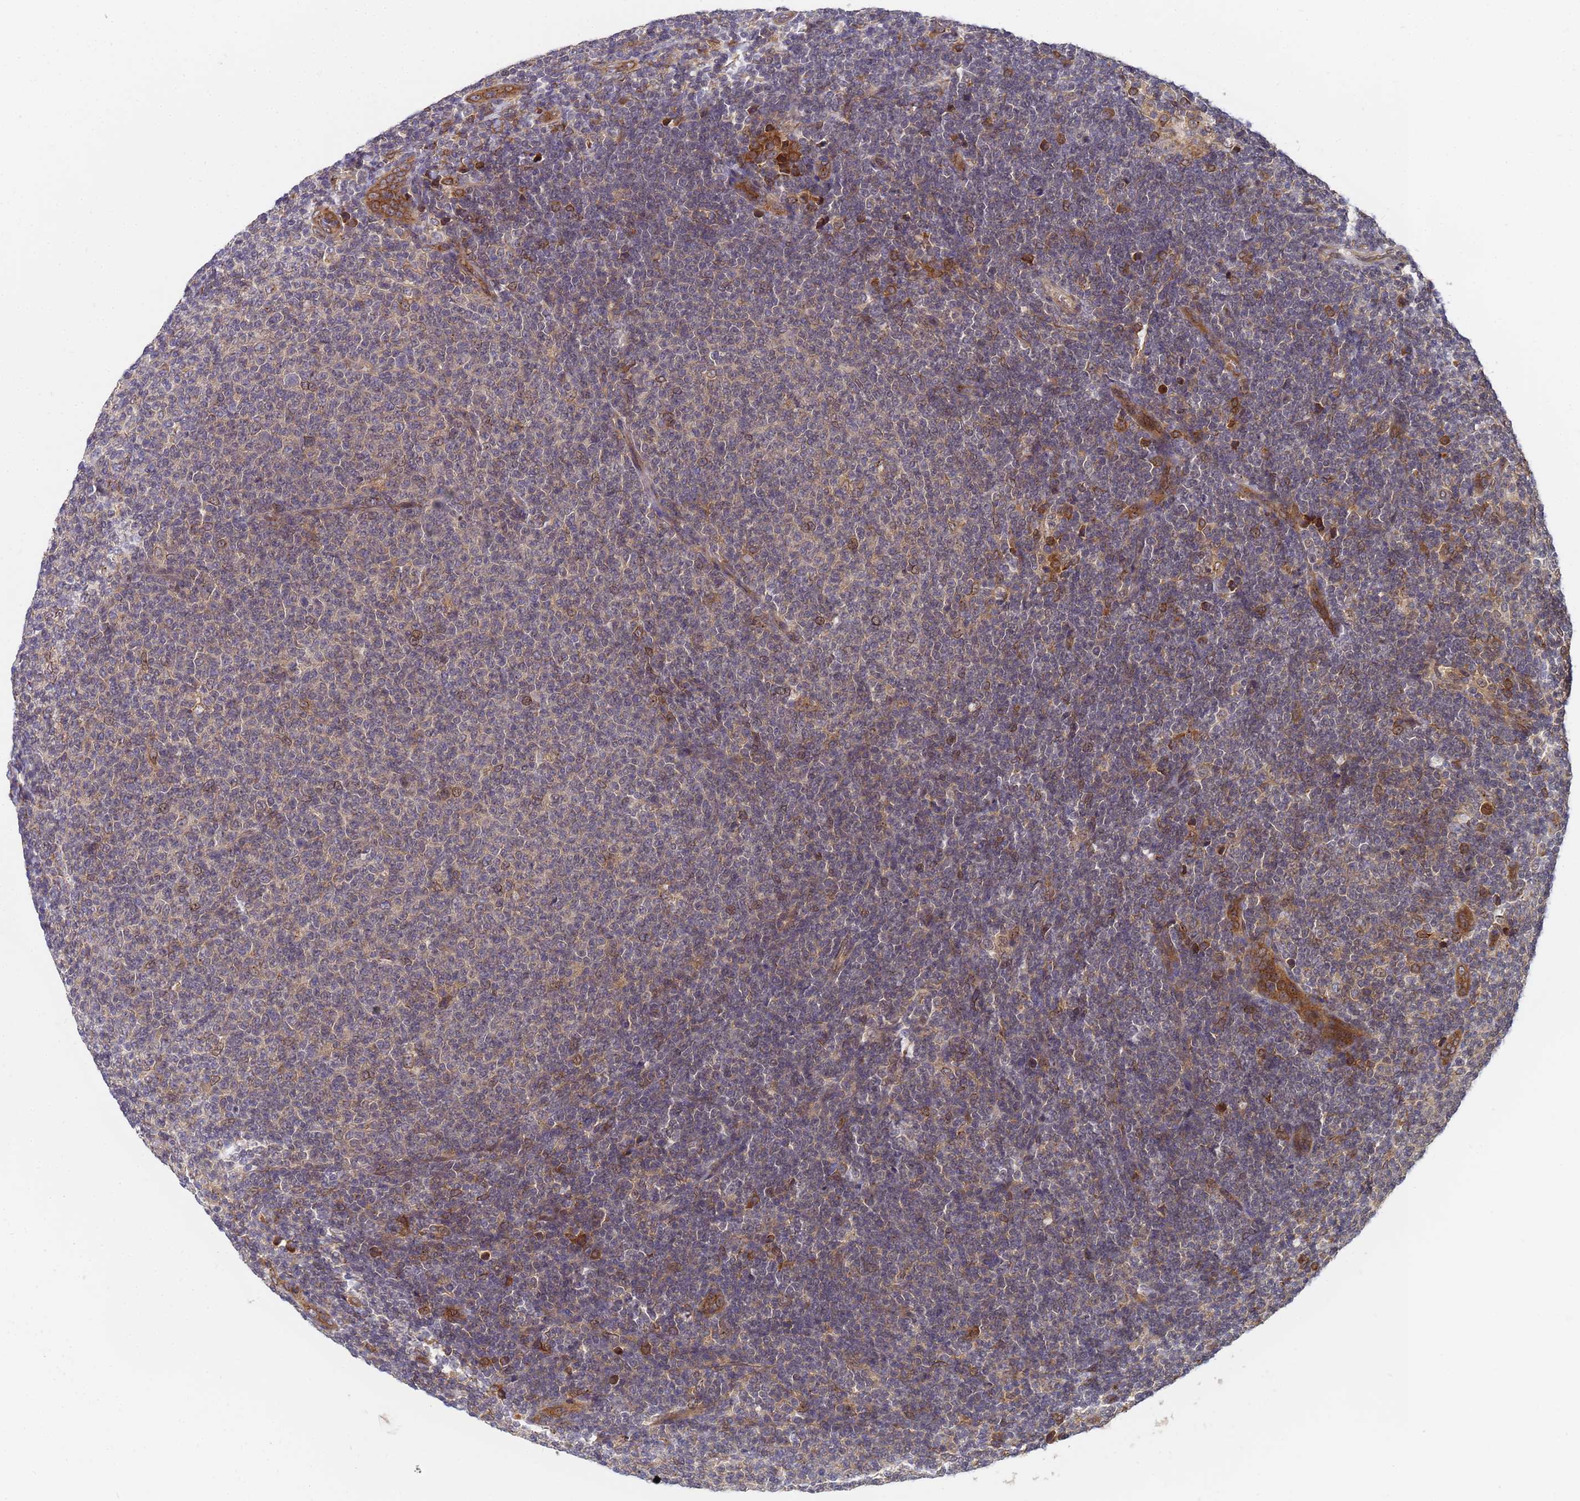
{"staining": {"intensity": "weak", "quantity": "25%-75%", "location": "cytoplasmic/membranous"}, "tissue": "lymphoma", "cell_type": "Tumor cells", "image_type": "cancer", "snomed": [{"axis": "morphology", "description": "Malignant lymphoma, non-Hodgkin's type, Low grade"}, {"axis": "topography", "description": "Lymph node"}], "caption": "Immunohistochemical staining of lymphoma shows low levels of weak cytoplasmic/membranous positivity in about 25%-75% of tumor cells.", "gene": "UNC93B1", "patient": {"sex": "male", "age": 66}}